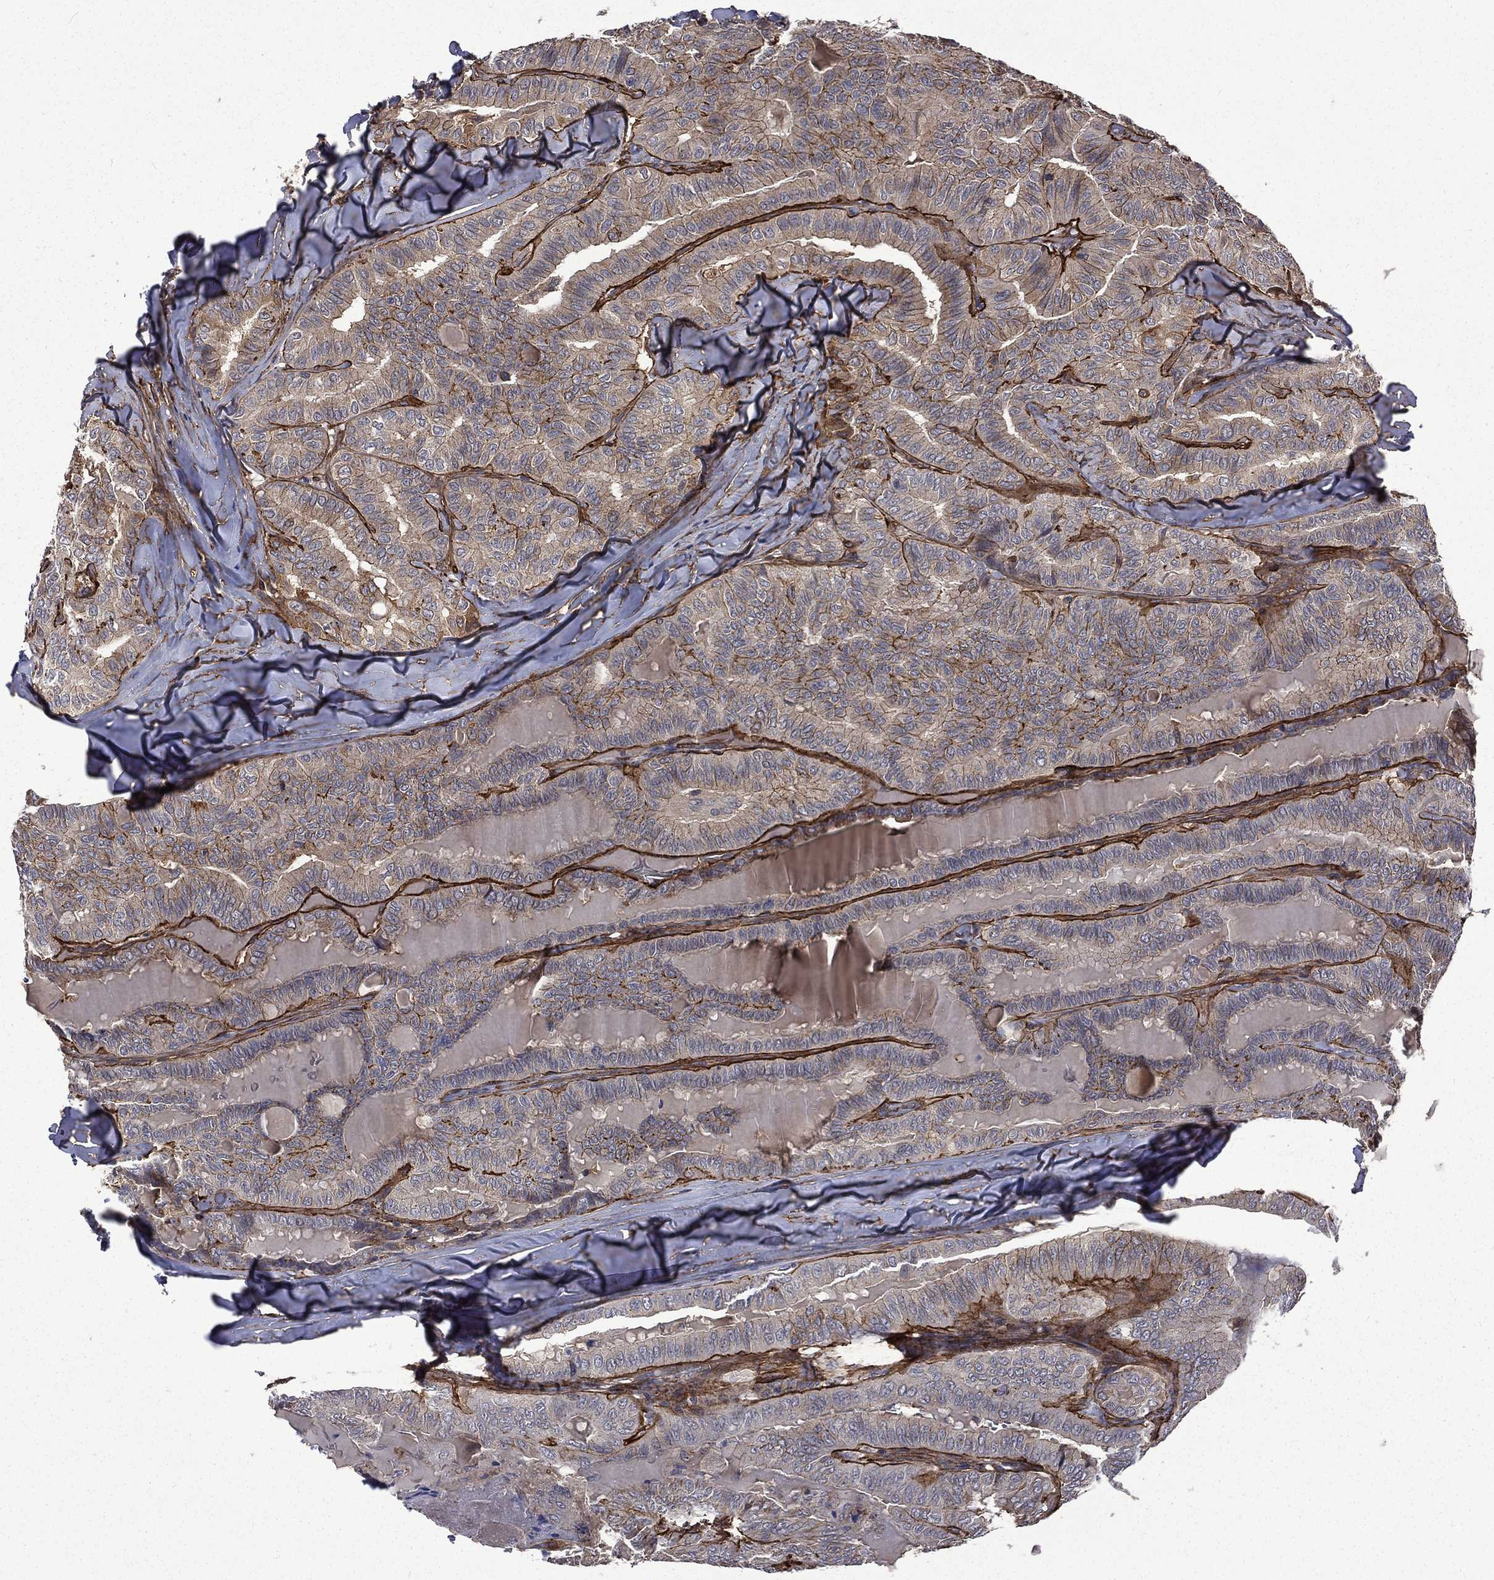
{"staining": {"intensity": "weak", "quantity": "25%-75%", "location": "cytoplasmic/membranous"}, "tissue": "thyroid cancer", "cell_type": "Tumor cells", "image_type": "cancer", "snomed": [{"axis": "morphology", "description": "Papillary adenocarcinoma, NOS"}, {"axis": "topography", "description": "Thyroid gland"}], "caption": "DAB (3,3'-diaminobenzidine) immunohistochemical staining of human thyroid cancer (papillary adenocarcinoma) reveals weak cytoplasmic/membranous protein expression in about 25%-75% of tumor cells. Immunohistochemistry stains the protein in brown and the nuclei are stained blue.", "gene": "PPFIBP1", "patient": {"sex": "female", "age": 68}}